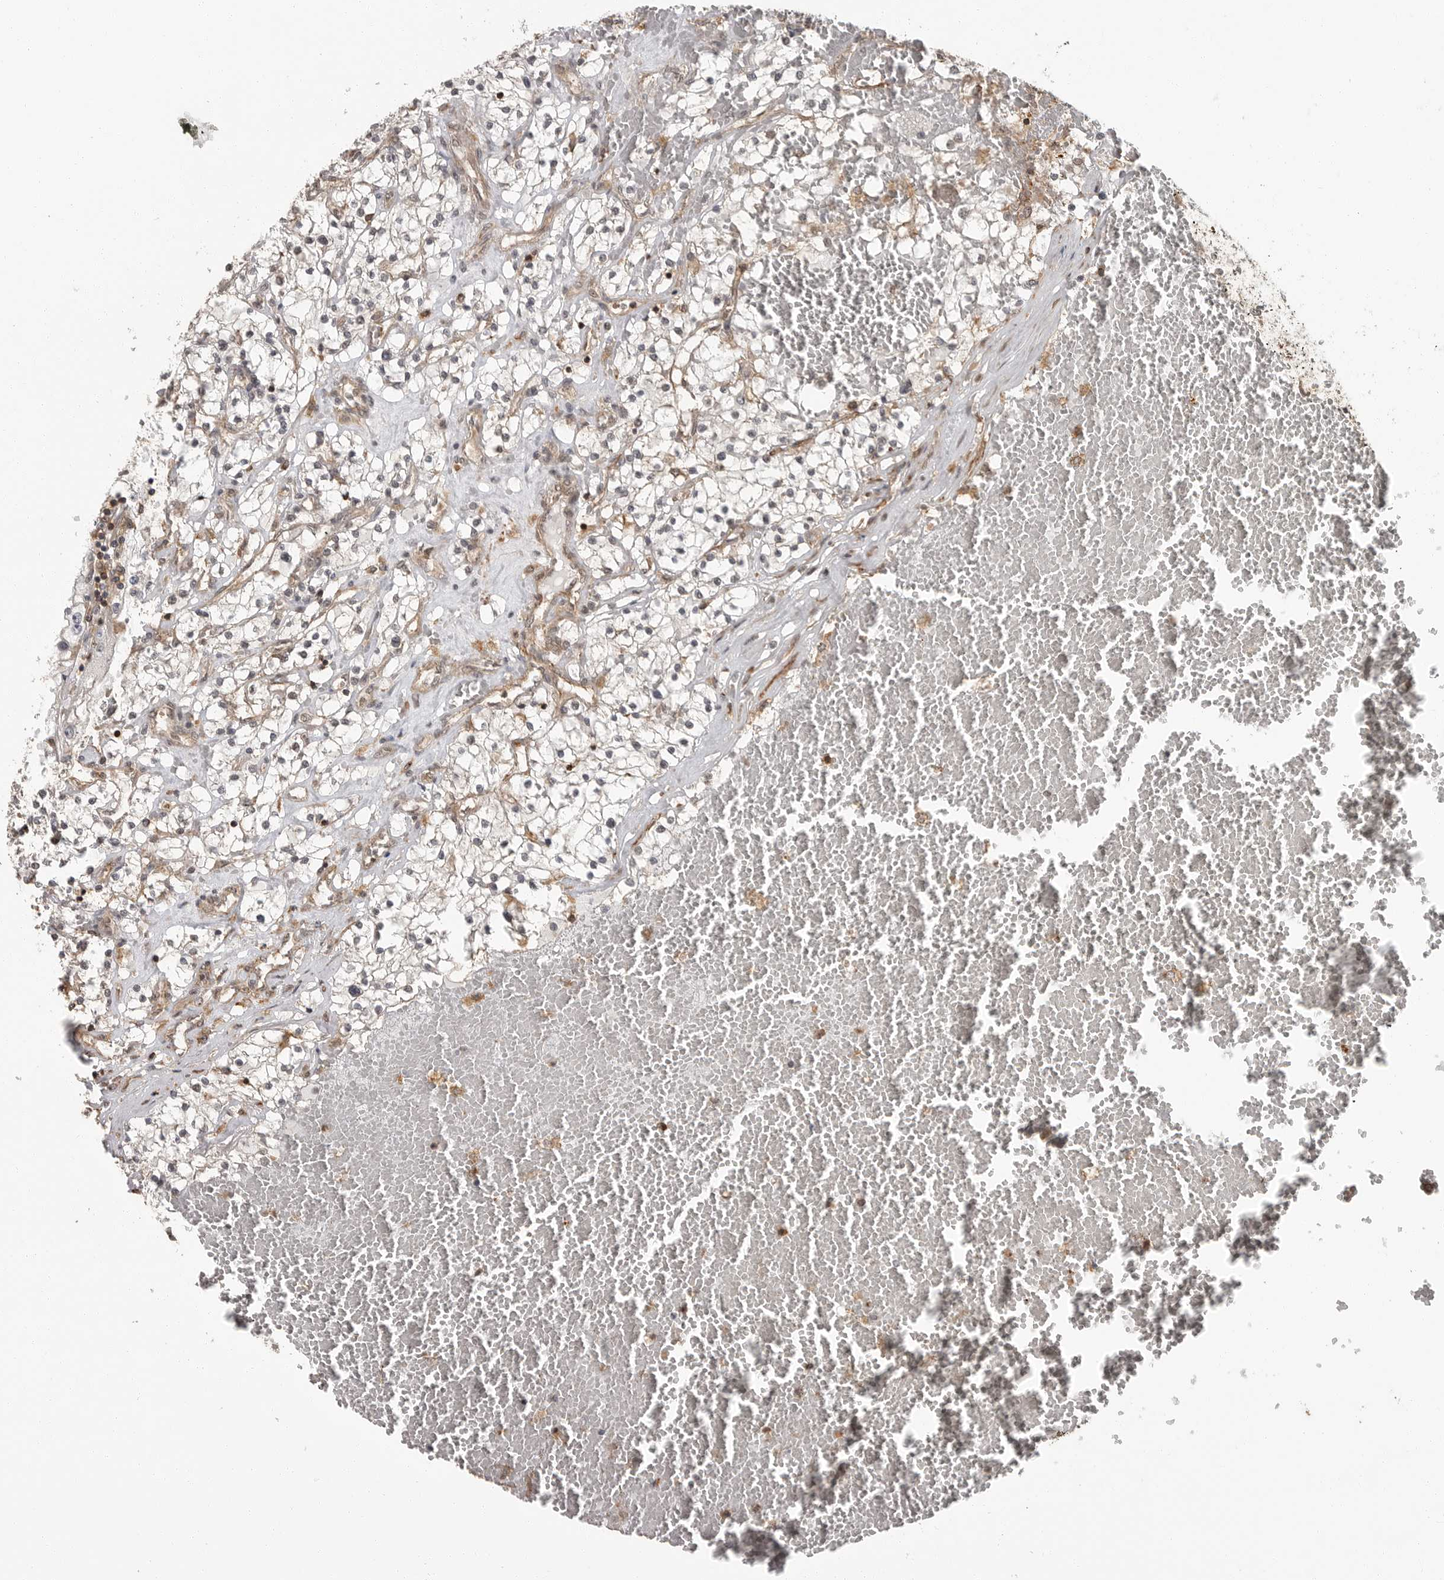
{"staining": {"intensity": "weak", "quantity": "25%-75%", "location": "cytoplasmic/membranous"}, "tissue": "renal cancer", "cell_type": "Tumor cells", "image_type": "cancer", "snomed": [{"axis": "morphology", "description": "Normal tissue, NOS"}, {"axis": "morphology", "description": "Adenocarcinoma, NOS"}, {"axis": "topography", "description": "Kidney"}], "caption": "About 25%-75% of tumor cells in renal cancer (adenocarcinoma) demonstrate weak cytoplasmic/membranous protein positivity as visualized by brown immunohistochemical staining.", "gene": "ERN1", "patient": {"sex": "male", "age": 68}}